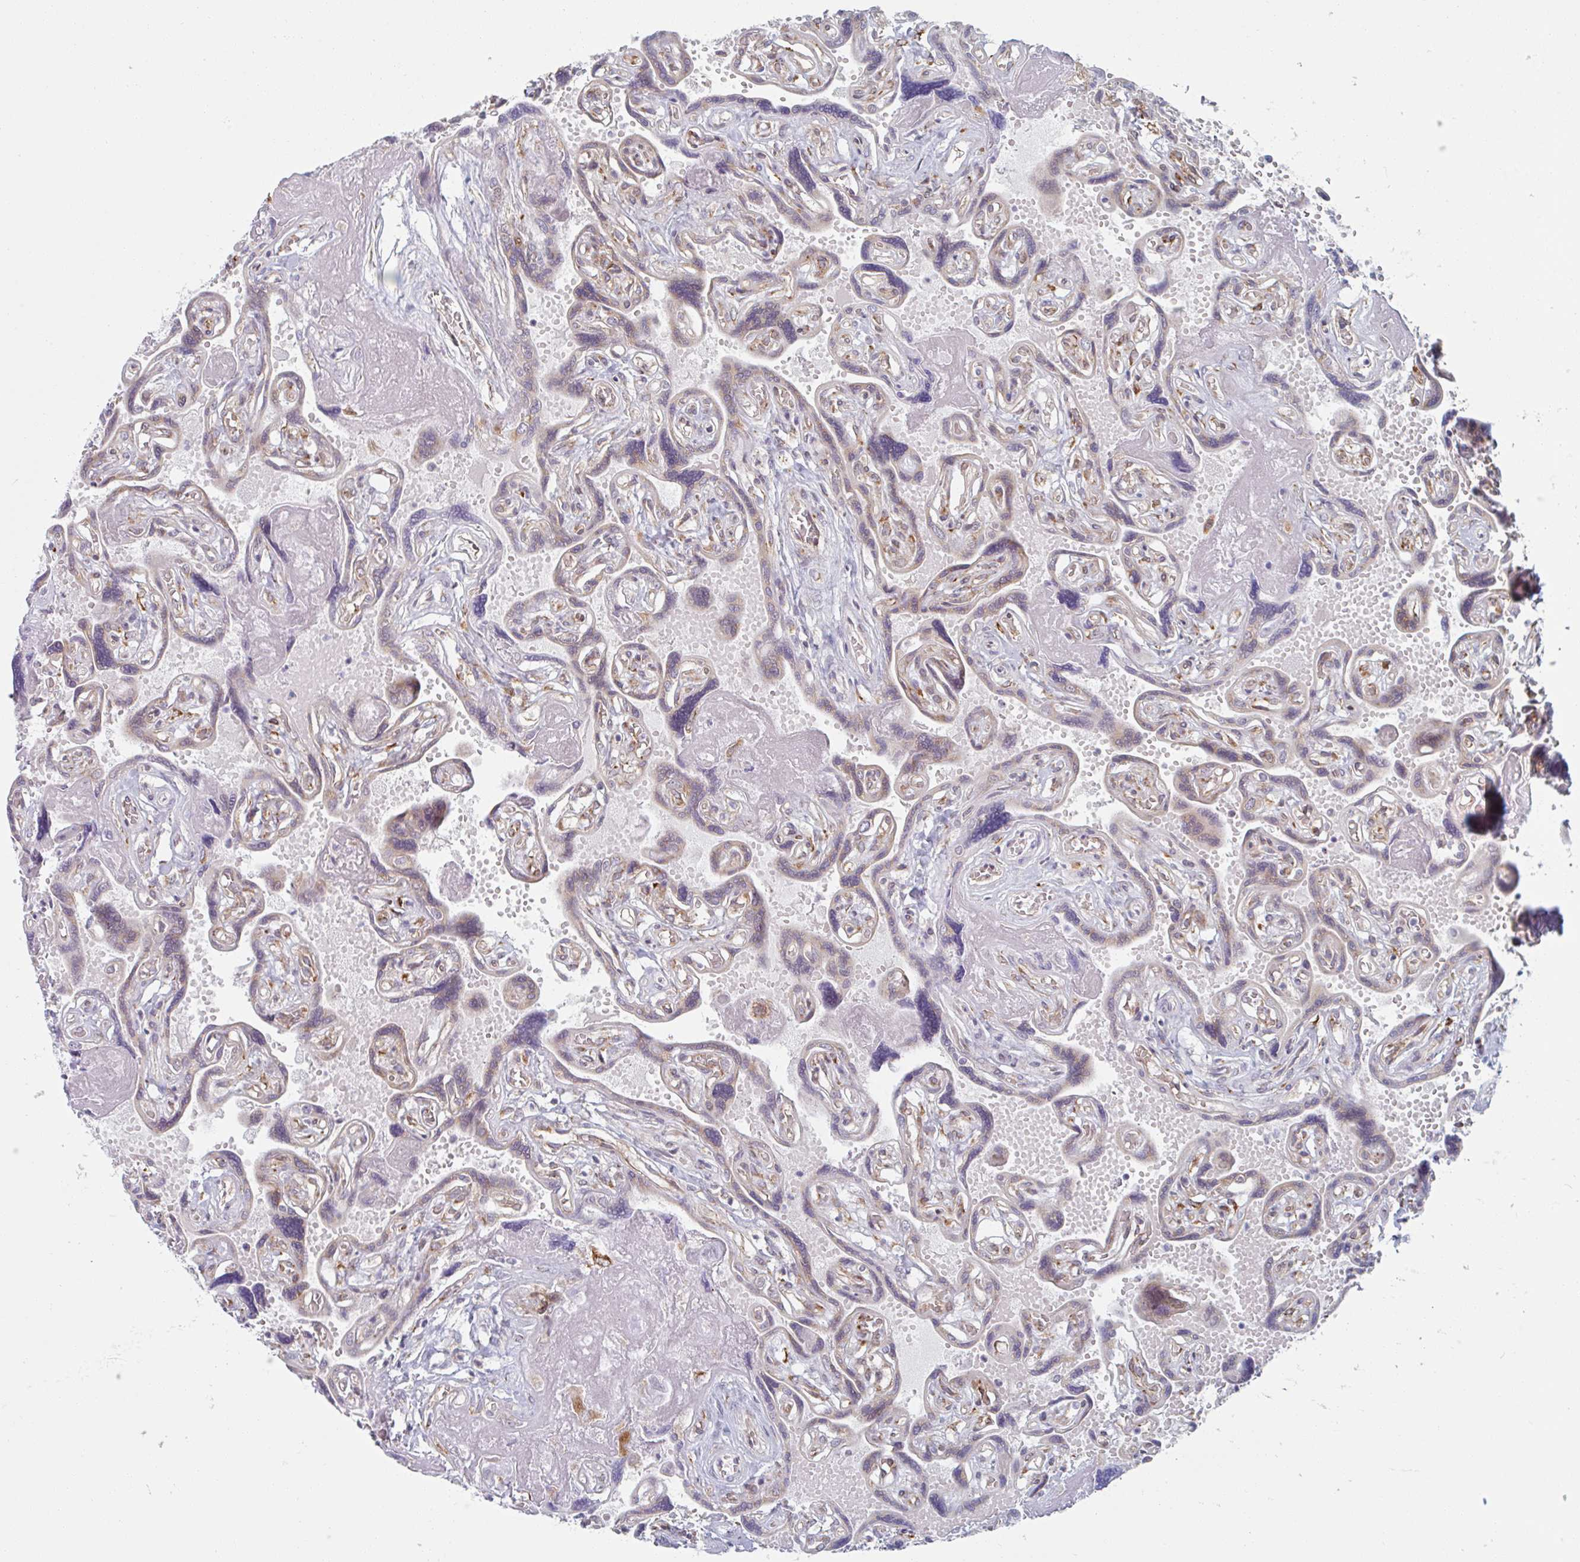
{"staining": {"intensity": "moderate", "quantity": ">75%", "location": "cytoplasmic/membranous"}, "tissue": "placenta", "cell_type": "Trophoblastic cells", "image_type": "normal", "snomed": [{"axis": "morphology", "description": "Normal tissue, NOS"}, {"axis": "topography", "description": "Placenta"}], "caption": "A brown stain labels moderate cytoplasmic/membranous expression of a protein in trophoblastic cells of unremarkable human placenta.", "gene": "TRAPPC10", "patient": {"sex": "female", "age": 32}}